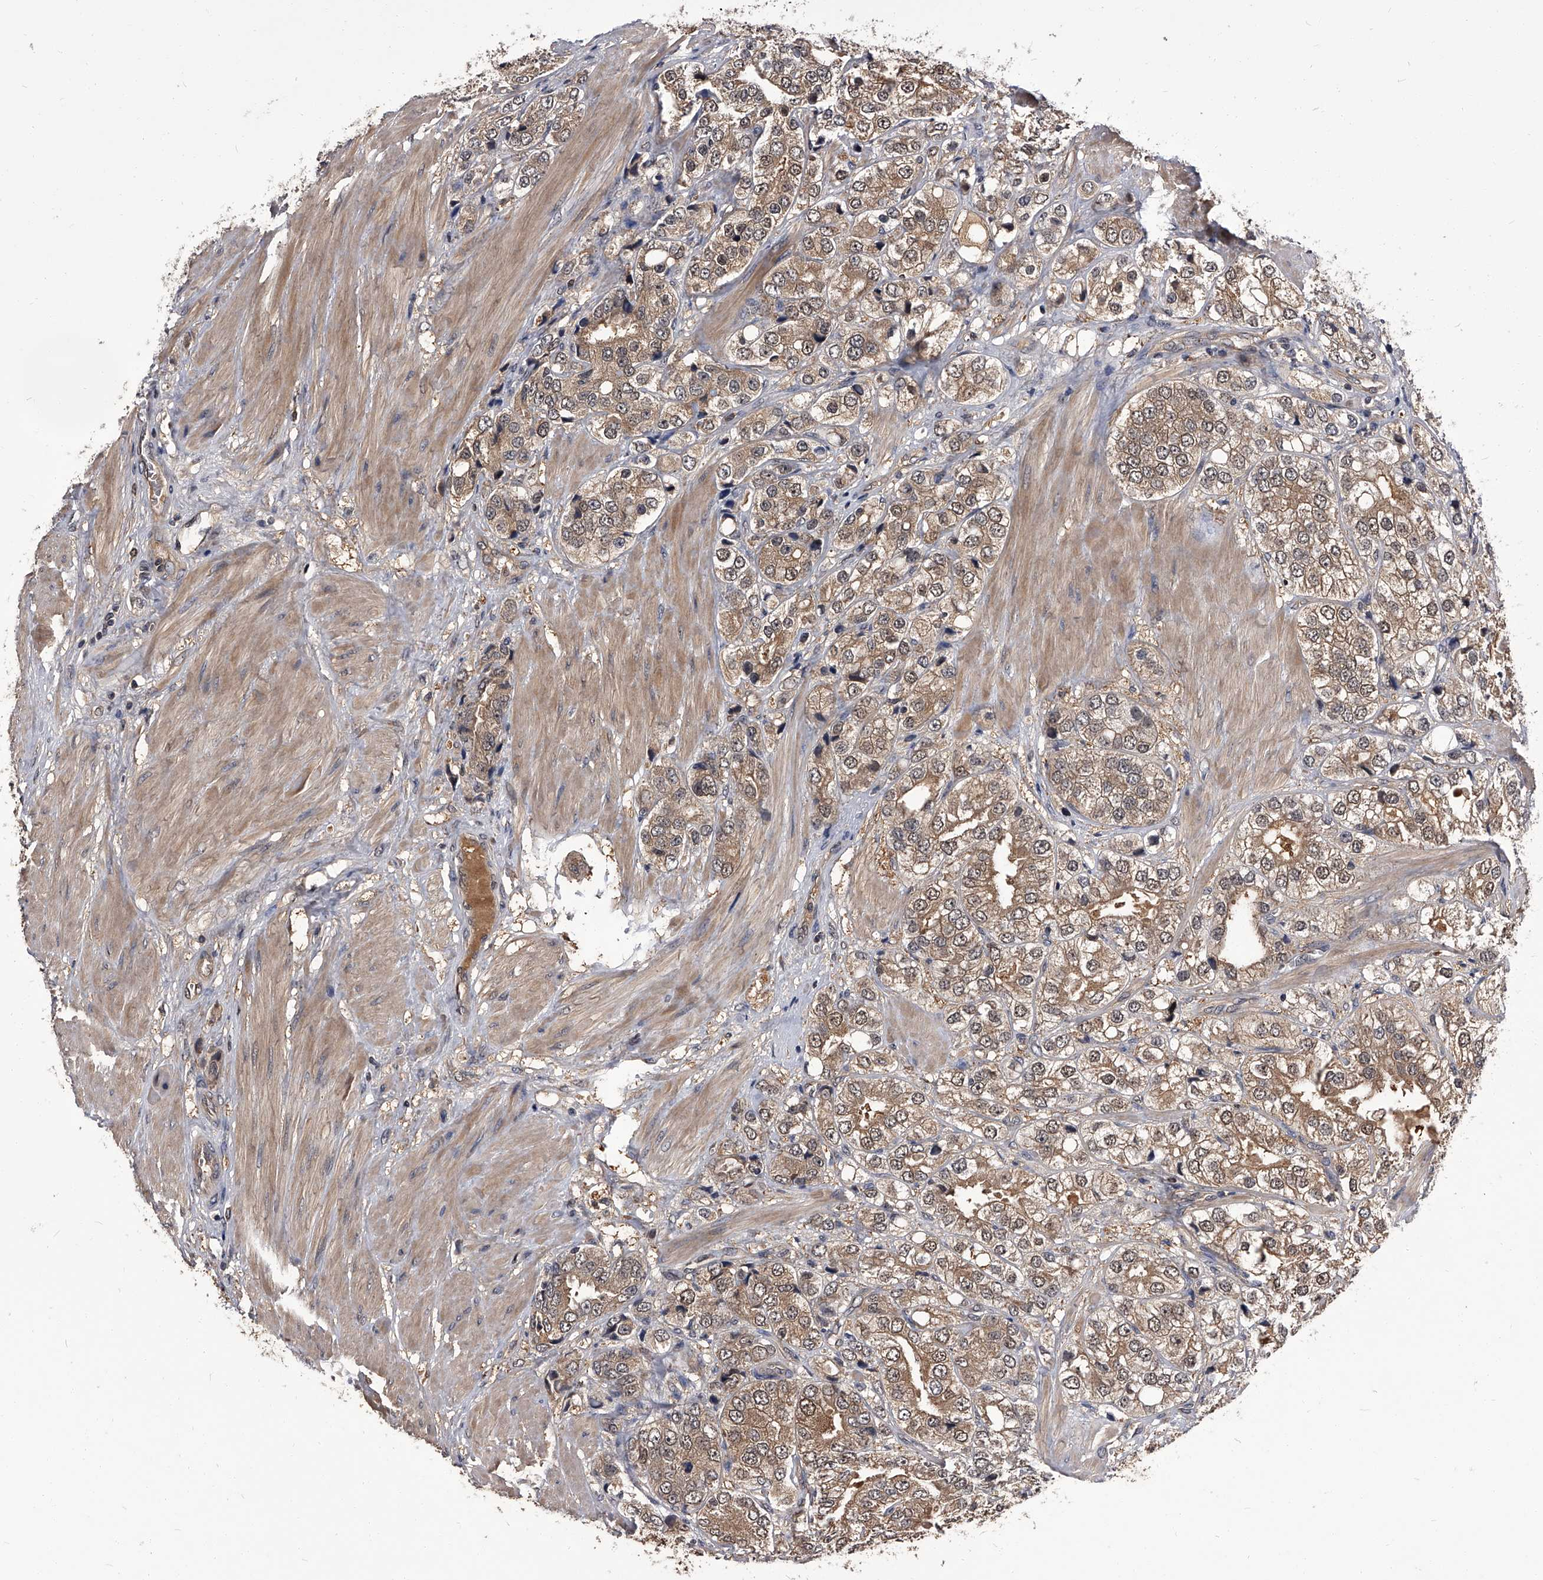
{"staining": {"intensity": "moderate", "quantity": "25%-75%", "location": "cytoplasmic/membranous,nuclear"}, "tissue": "prostate cancer", "cell_type": "Tumor cells", "image_type": "cancer", "snomed": [{"axis": "morphology", "description": "Adenocarcinoma, High grade"}, {"axis": "topography", "description": "Prostate"}], "caption": "This image demonstrates high-grade adenocarcinoma (prostate) stained with IHC to label a protein in brown. The cytoplasmic/membranous and nuclear of tumor cells show moderate positivity for the protein. Nuclei are counter-stained blue.", "gene": "SLC18B1", "patient": {"sex": "male", "age": 50}}